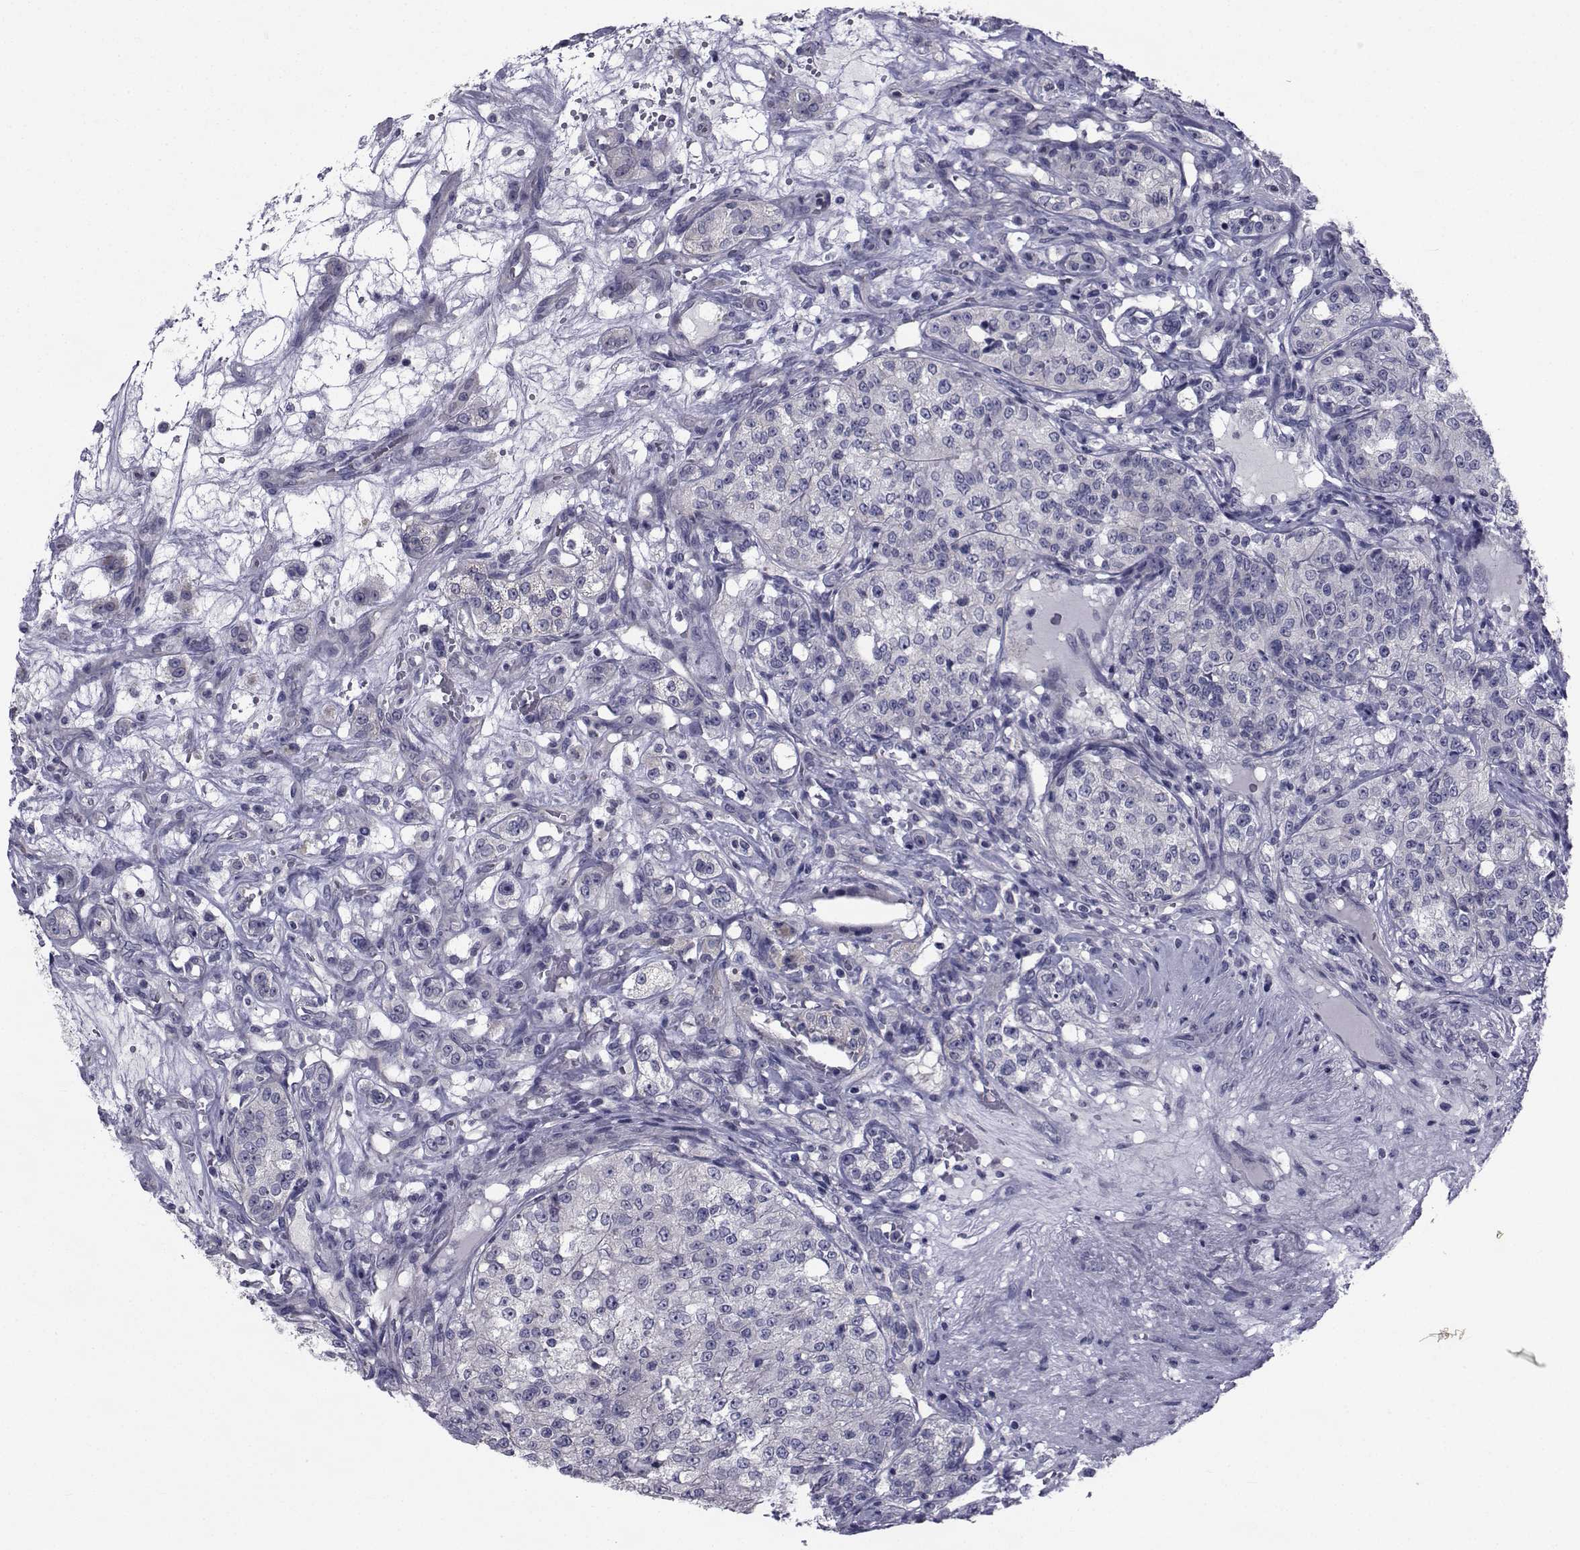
{"staining": {"intensity": "negative", "quantity": "none", "location": "none"}, "tissue": "renal cancer", "cell_type": "Tumor cells", "image_type": "cancer", "snomed": [{"axis": "morphology", "description": "Adenocarcinoma, NOS"}, {"axis": "topography", "description": "Kidney"}], "caption": "Immunohistochemical staining of human renal adenocarcinoma shows no significant positivity in tumor cells.", "gene": "CHRNA1", "patient": {"sex": "female", "age": 63}}